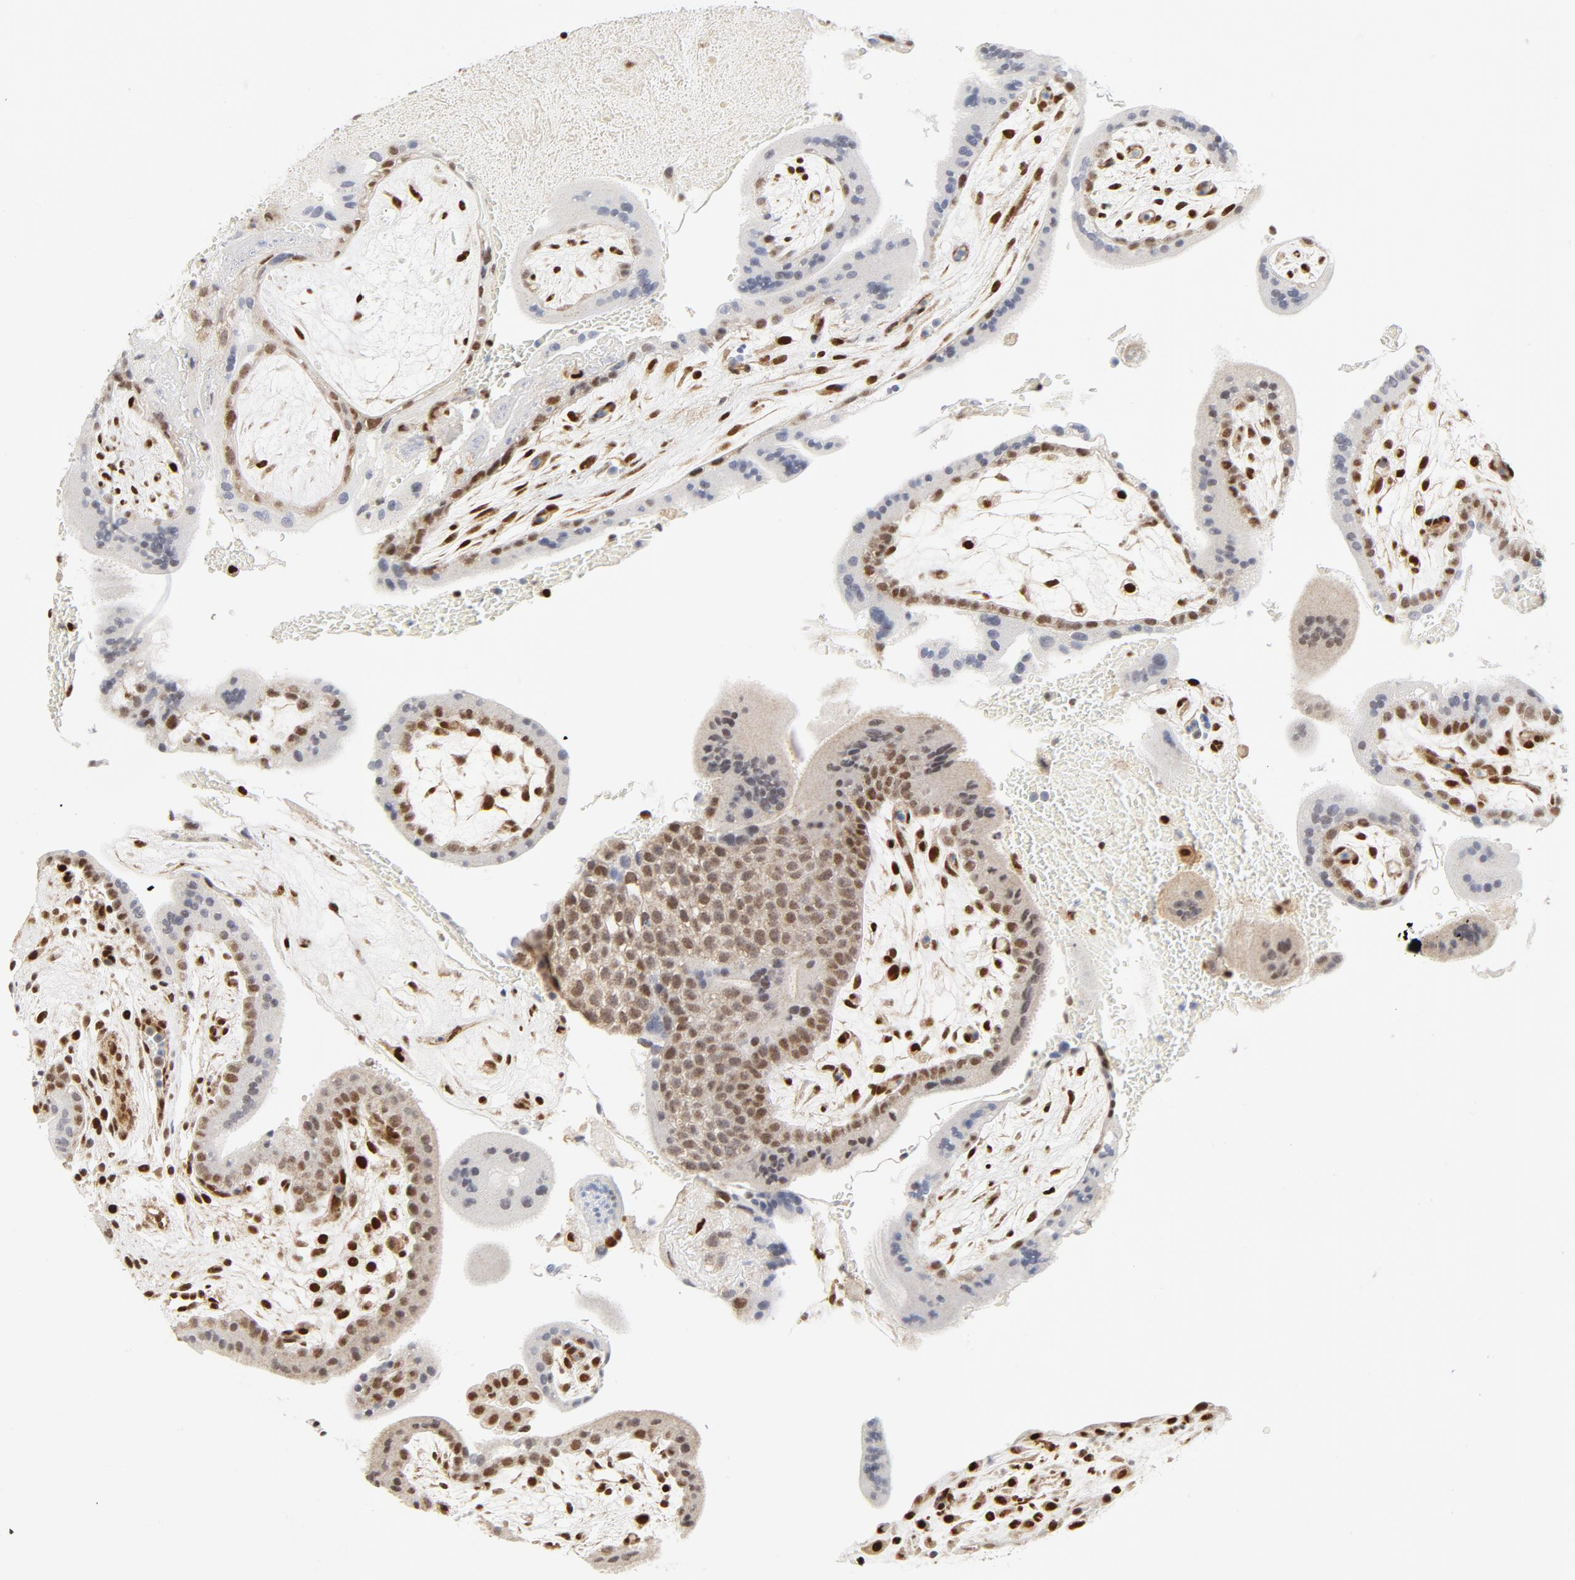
{"staining": {"intensity": "moderate", "quantity": "25%-75%", "location": "nuclear"}, "tissue": "placenta", "cell_type": "Trophoblastic cells", "image_type": "normal", "snomed": [{"axis": "morphology", "description": "Normal tissue, NOS"}, {"axis": "topography", "description": "Placenta"}], "caption": "Immunohistochemical staining of unremarkable human placenta demonstrates medium levels of moderate nuclear positivity in approximately 25%-75% of trophoblastic cells.", "gene": "MEF2A", "patient": {"sex": "female", "age": 35}}